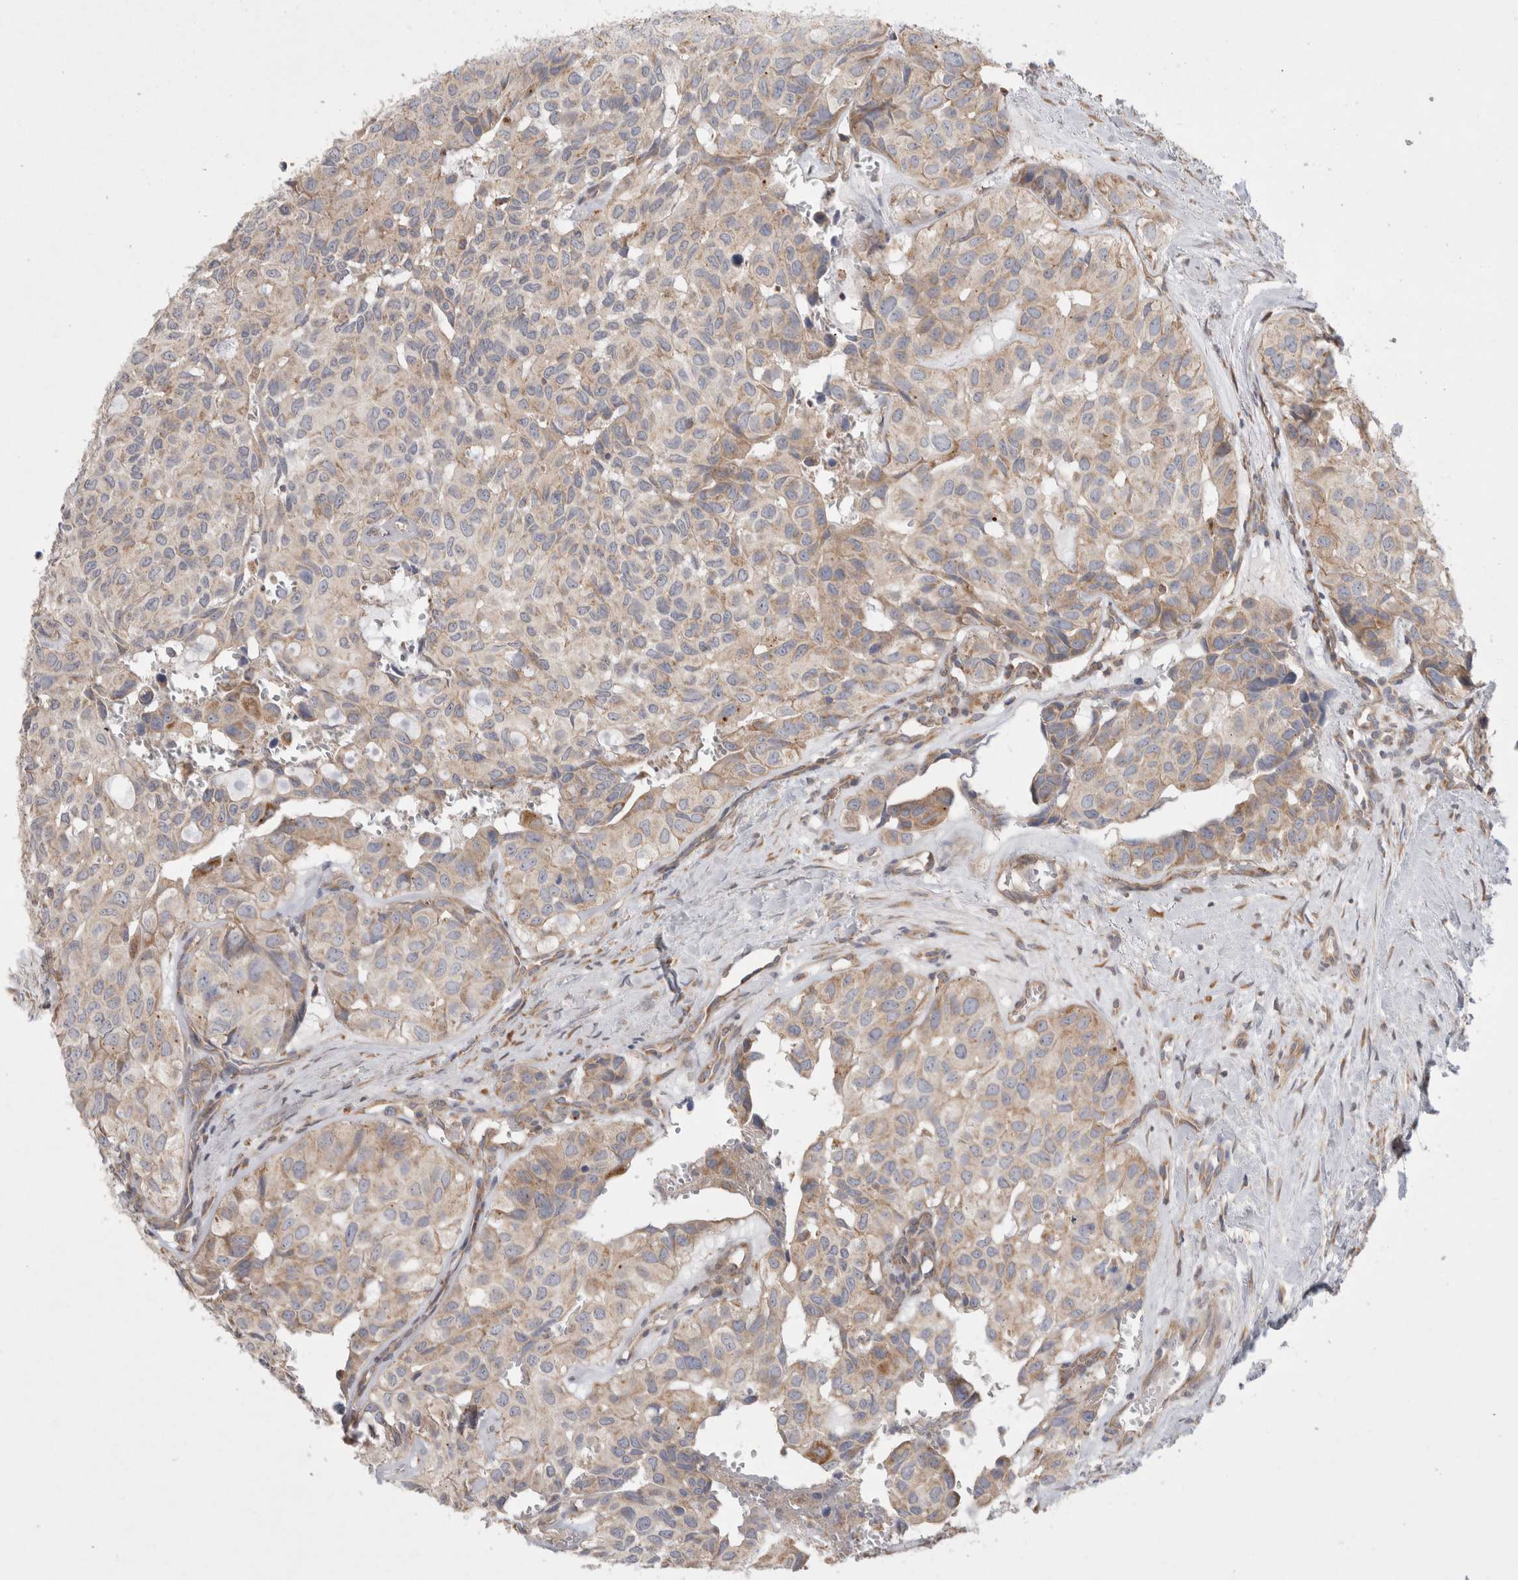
{"staining": {"intensity": "weak", "quantity": "25%-75%", "location": "cytoplasmic/membranous"}, "tissue": "head and neck cancer", "cell_type": "Tumor cells", "image_type": "cancer", "snomed": [{"axis": "morphology", "description": "Adenocarcinoma, NOS"}, {"axis": "topography", "description": "Salivary gland, NOS"}, {"axis": "topography", "description": "Head-Neck"}], "caption": "This is a photomicrograph of IHC staining of head and neck cancer, which shows weak positivity in the cytoplasmic/membranous of tumor cells.", "gene": "TBC1D16", "patient": {"sex": "female", "age": 76}}